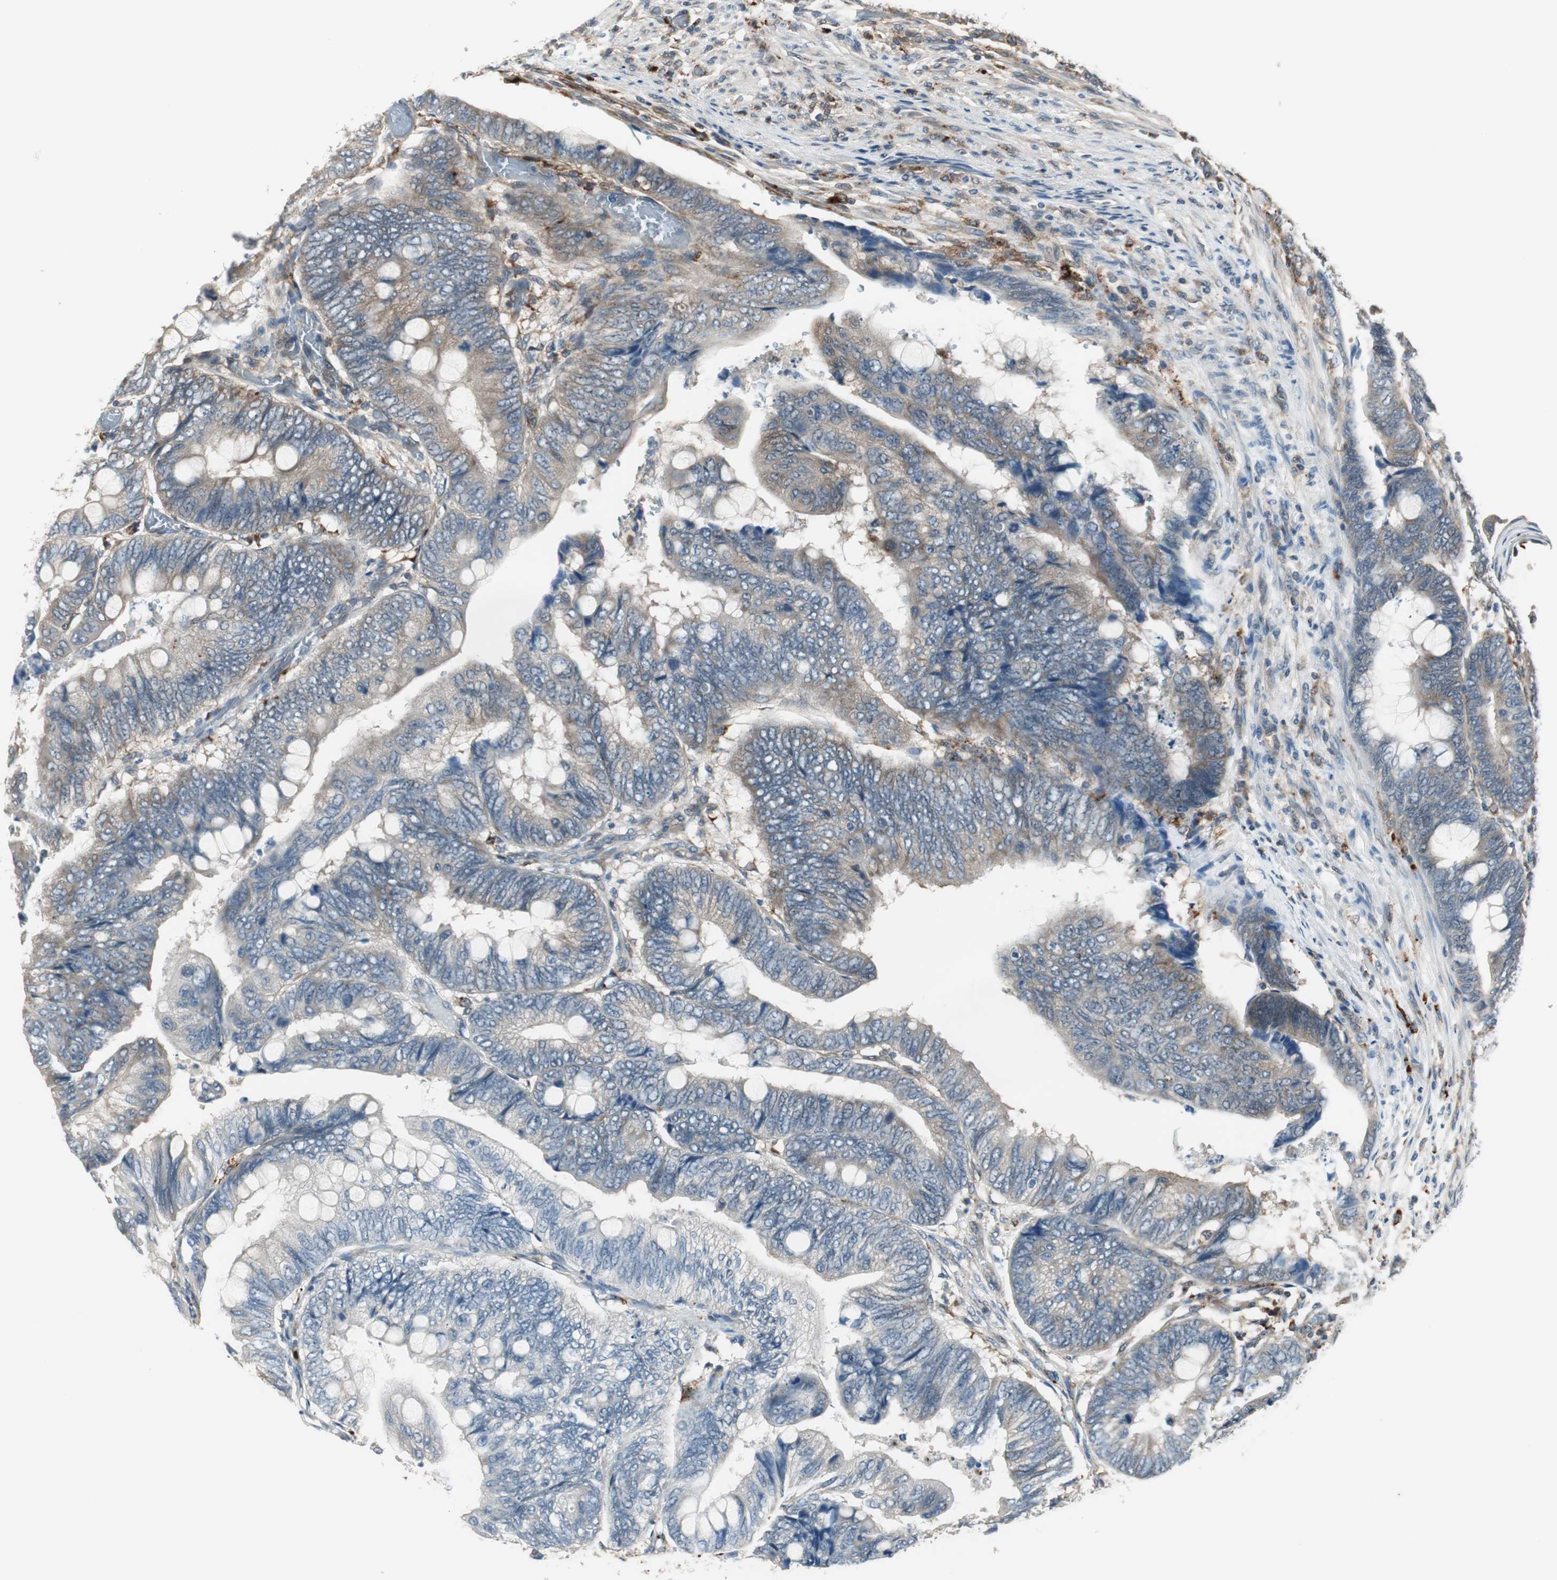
{"staining": {"intensity": "weak", "quantity": "25%-75%", "location": "cytoplasmic/membranous"}, "tissue": "colorectal cancer", "cell_type": "Tumor cells", "image_type": "cancer", "snomed": [{"axis": "morphology", "description": "Normal tissue, NOS"}, {"axis": "morphology", "description": "Adenocarcinoma, NOS"}, {"axis": "topography", "description": "Rectum"}, {"axis": "topography", "description": "Peripheral nerve tissue"}], "caption": "Colorectal cancer (adenocarcinoma) stained with a protein marker displays weak staining in tumor cells.", "gene": "NCK1", "patient": {"sex": "male", "age": 92}}